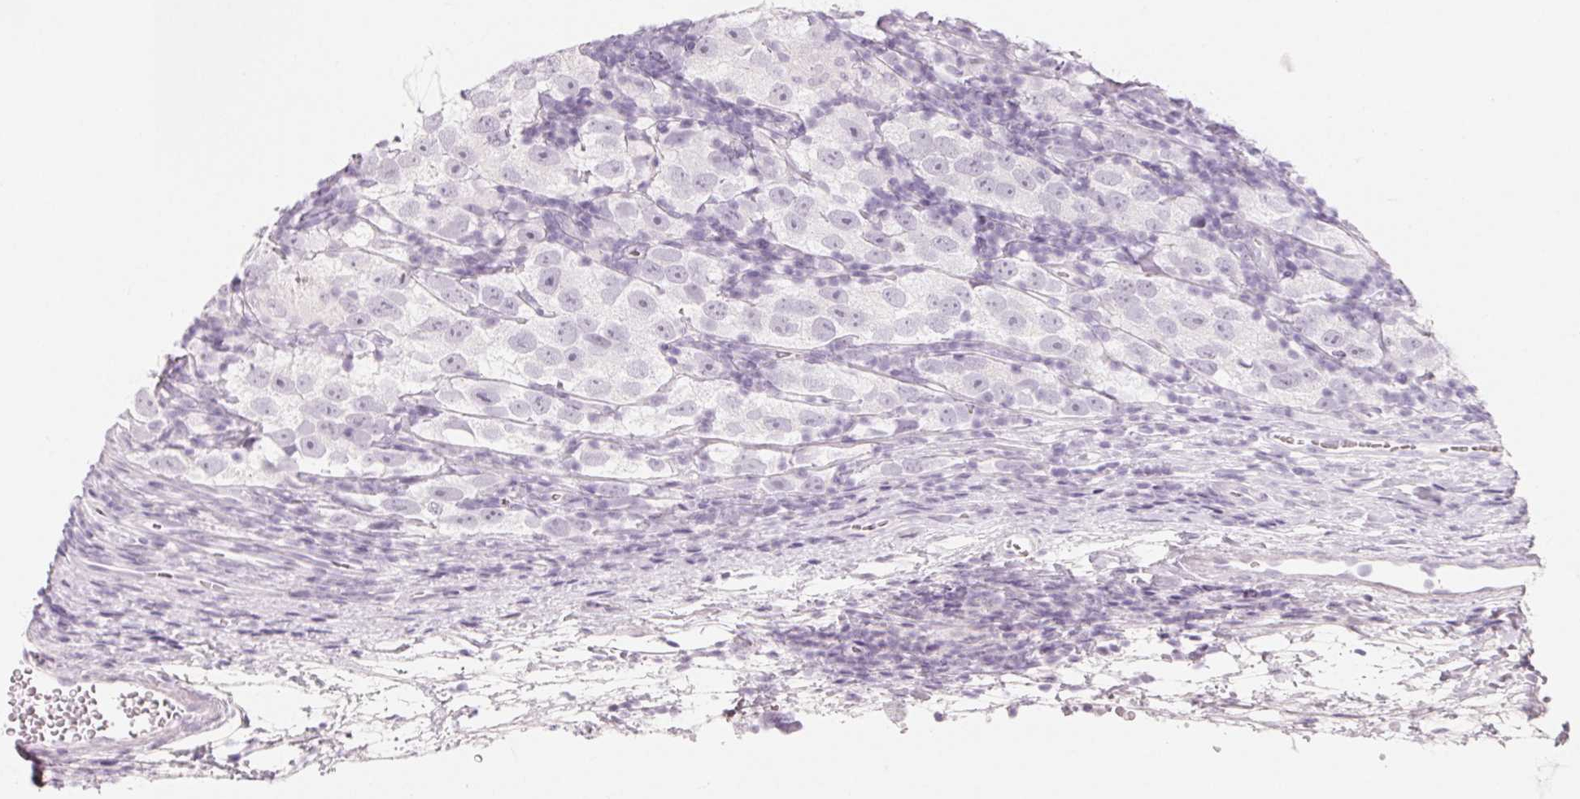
{"staining": {"intensity": "negative", "quantity": "none", "location": "none"}, "tissue": "testis cancer", "cell_type": "Tumor cells", "image_type": "cancer", "snomed": [{"axis": "morphology", "description": "Seminoma, NOS"}, {"axis": "topography", "description": "Testis"}], "caption": "The histopathology image exhibits no significant staining in tumor cells of seminoma (testis).", "gene": "SH3GL2", "patient": {"sex": "male", "age": 26}}